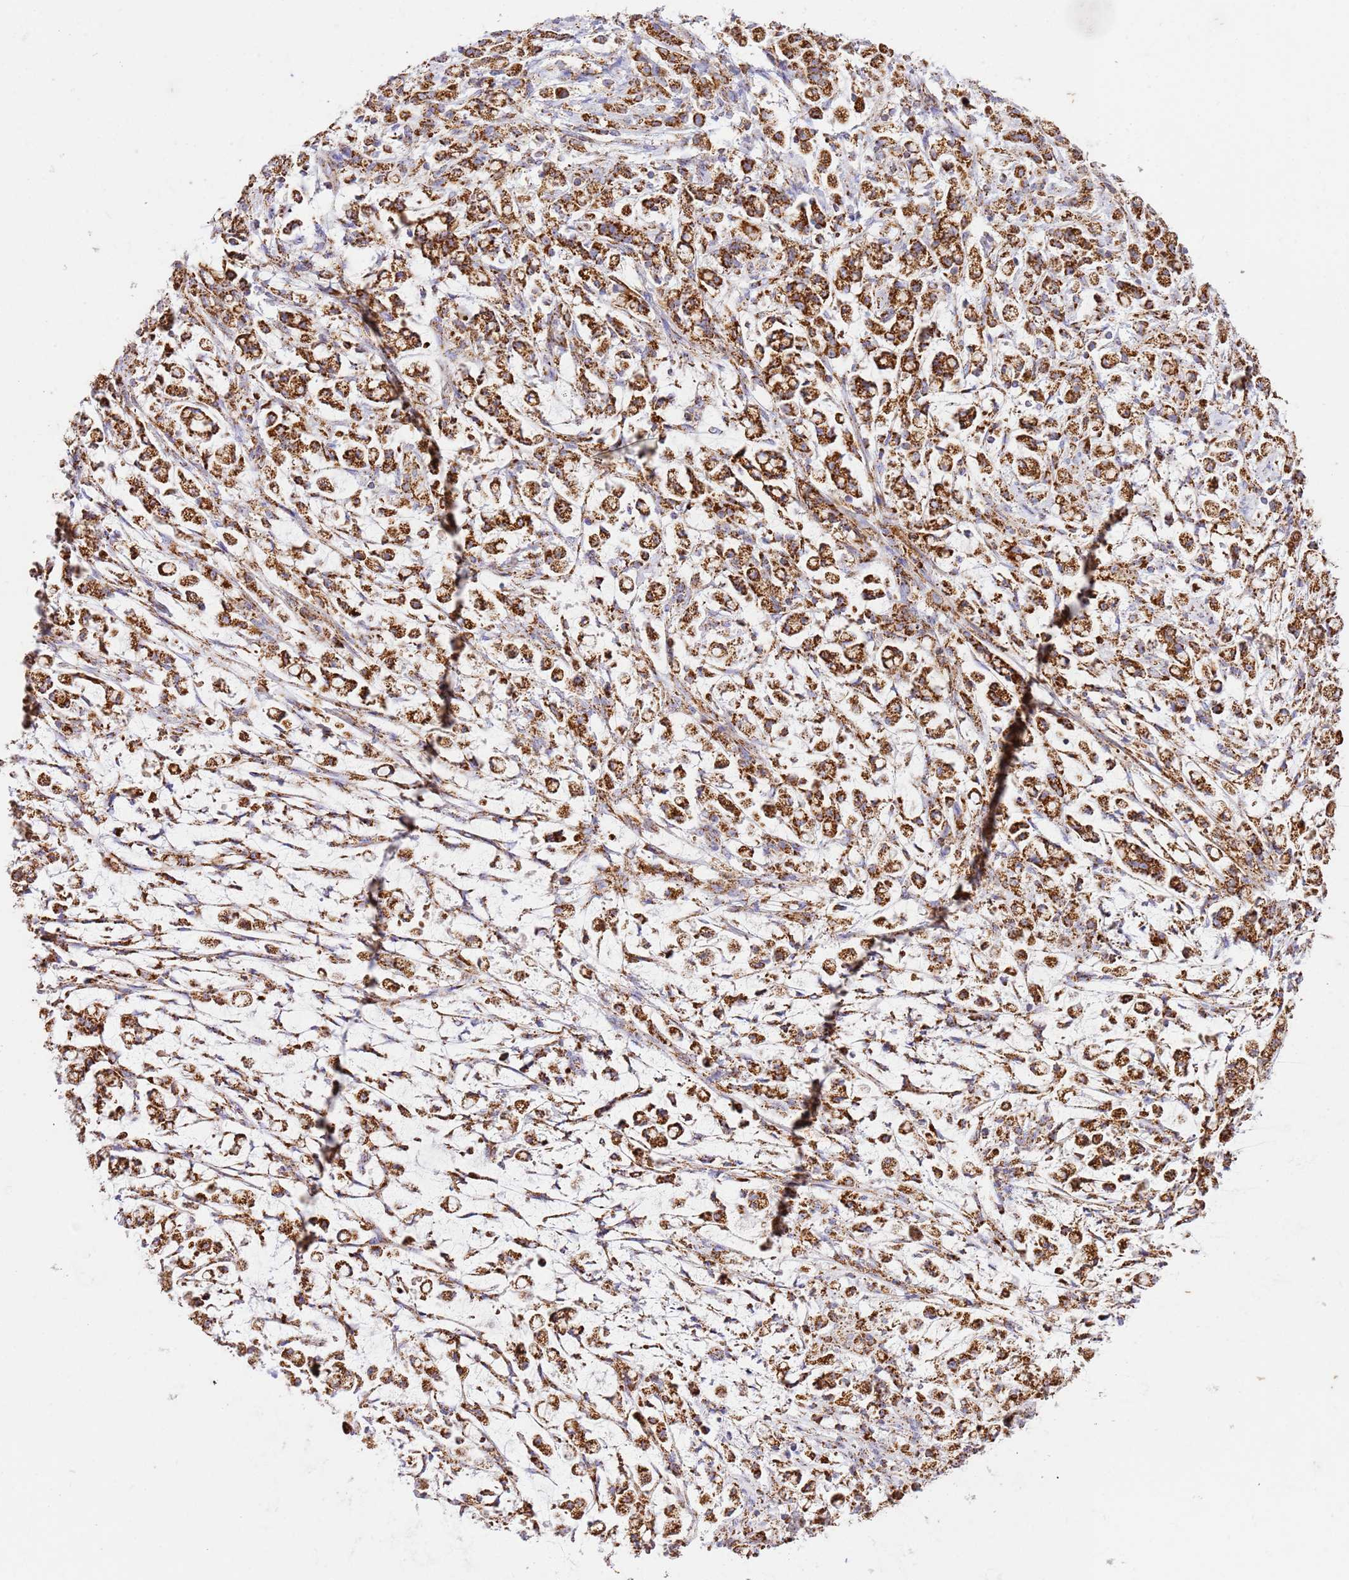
{"staining": {"intensity": "strong", "quantity": ">75%", "location": "cytoplasmic/membranous"}, "tissue": "stomach cancer", "cell_type": "Tumor cells", "image_type": "cancer", "snomed": [{"axis": "morphology", "description": "Adenocarcinoma, NOS"}, {"axis": "topography", "description": "Stomach"}], "caption": "An IHC photomicrograph of tumor tissue is shown. Protein staining in brown shows strong cytoplasmic/membranous positivity in adenocarcinoma (stomach) within tumor cells. Ihc stains the protein of interest in brown and the nuclei are stained blue.", "gene": "ZBTB39", "patient": {"sex": "female", "age": 60}}